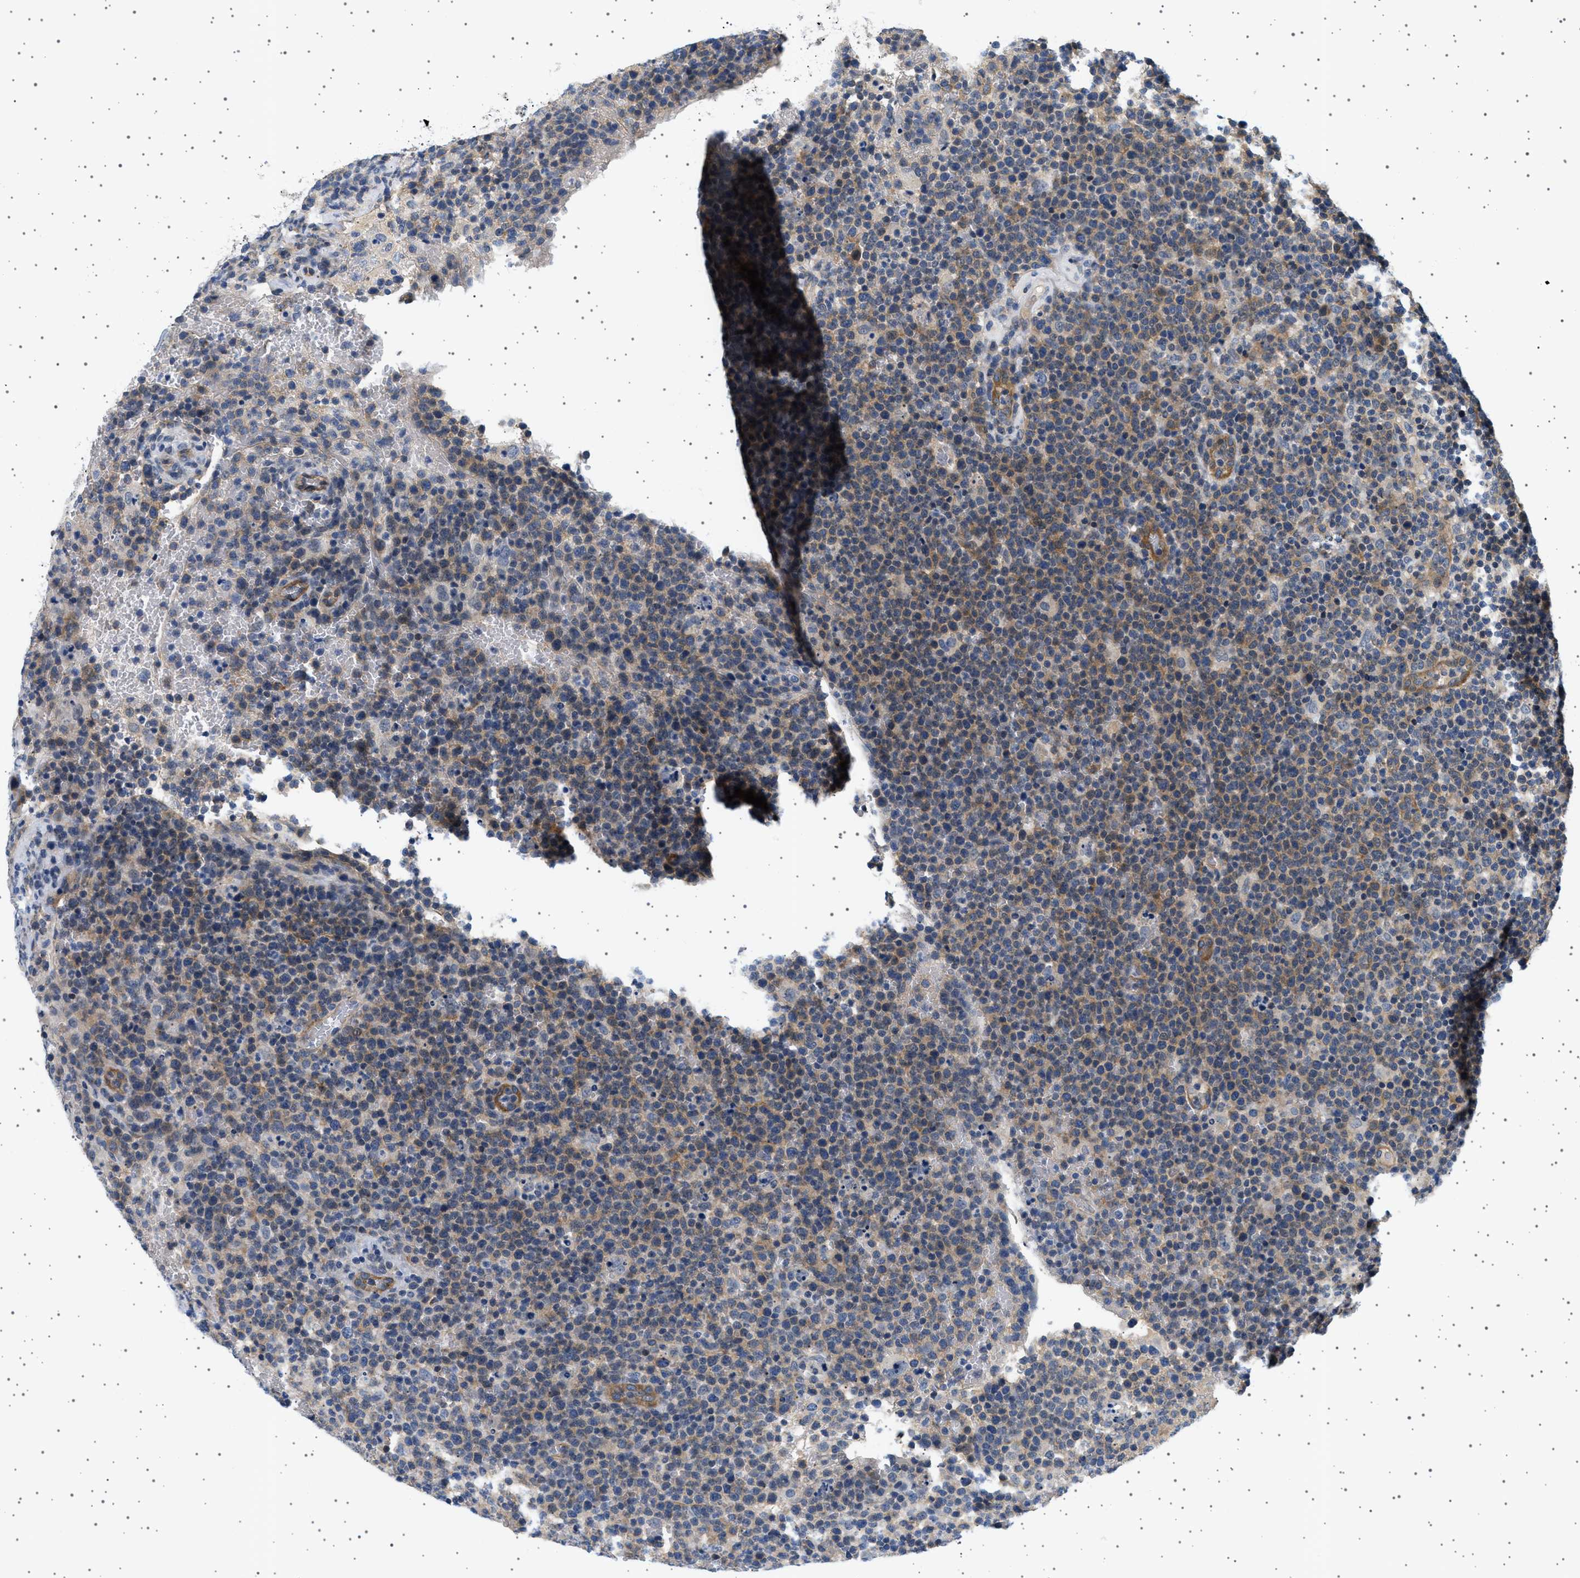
{"staining": {"intensity": "moderate", "quantity": "25%-75%", "location": "cytoplasmic/membranous"}, "tissue": "lymphoma", "cell_type": "Tumor cells", "image_type": "cancer", "snomed": [{"axis": "morphology", "description": "Malignant lymphoma, non-Hodgkin's type, High grade"}, {"axis": "topography", "description": "Lymph node"}], "caption": "This micrograph reveals IHC staining of human lymphoma, with medium moderate cytoplasmic/membranous staining in approximately 25%-75% of tumor cells.", "gene": "PLPP6", "patient": {"sex": "male", "age": 61}}